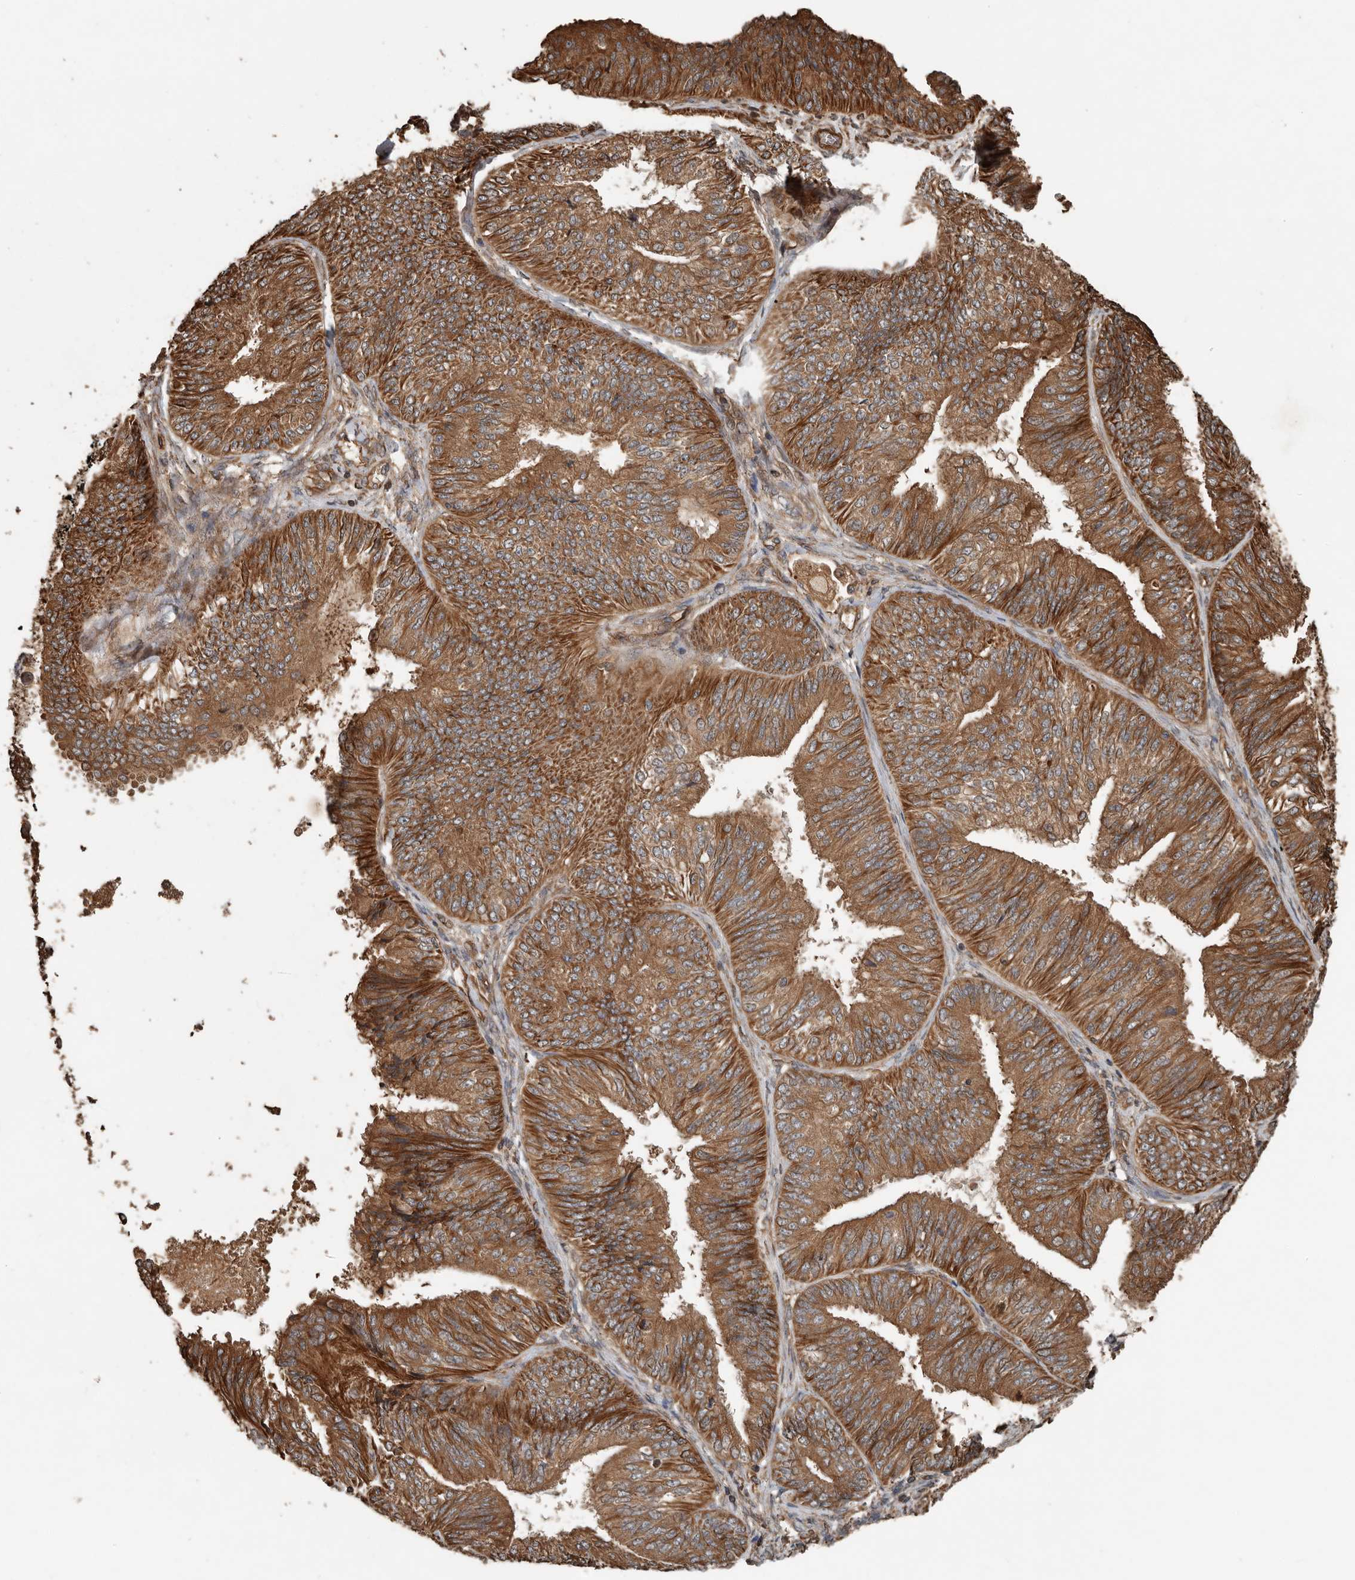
{"staining": {"intensity": "strong", "quantity": ">75%", "location": "cytoplasmic/membranous"}, "tissue": "endometrial cancer", "cell_type": "Tumor cells", "image_type": "cancer", "snomed": [{"axis": "morphology", "description": "Adenocarcinoma, NOS"}, {"axis": "topography", "description": "Endometrium"}], "caption": "Protein staining of adenocarcinoma (endometrial) tissue demonstrates strong cytoplasmic/membranous positivity in about >75% of tumor cells.", "gene": "YOD1", "patient": {"sex": "female", "age": 58}}